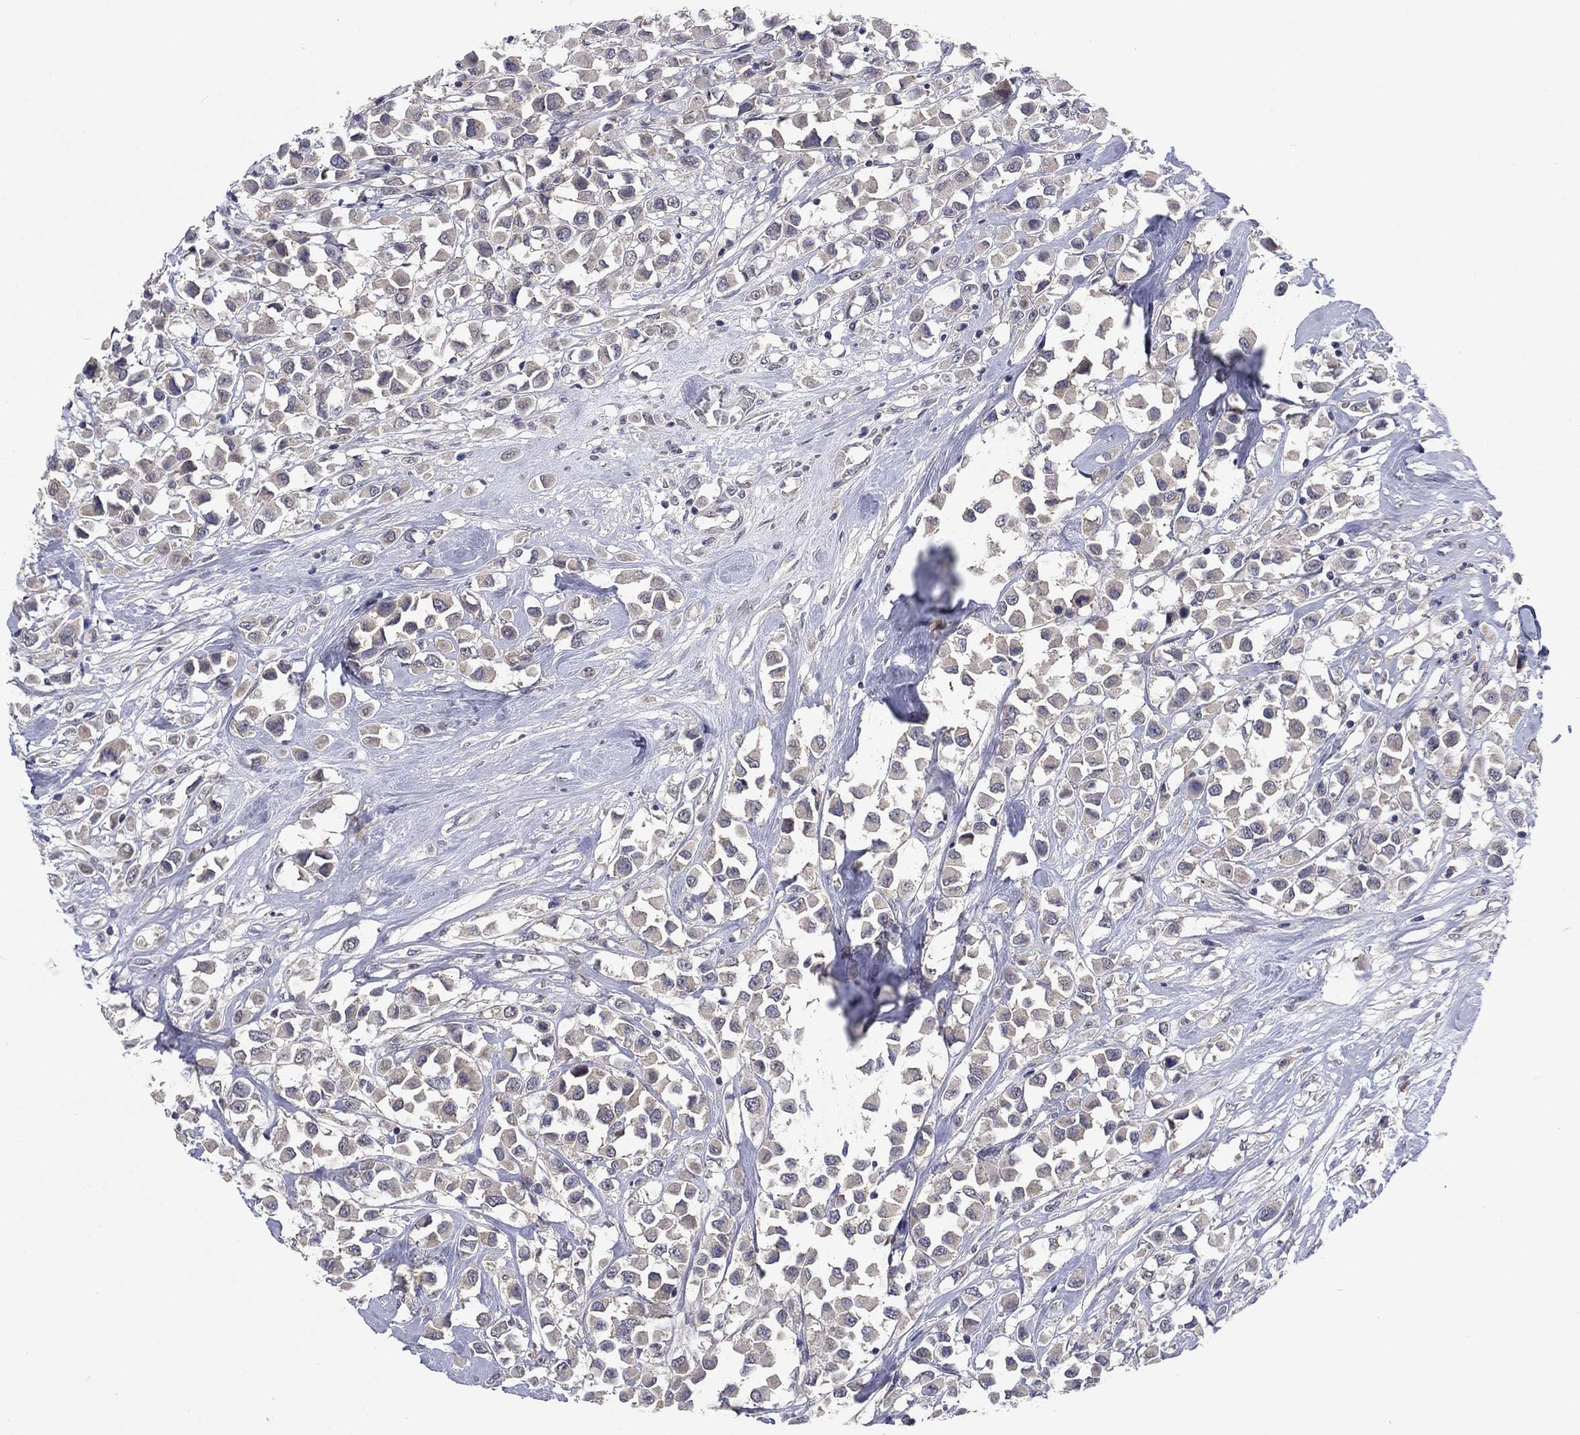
{"staining": {"intensity": "negative", "quantity": "none", "location": "none"}, "tissue": "breast cancer", "cell_type": "Tumor cells", "image_type": "cancer", "snomed": [{"axis": "morphology", "description": "Duct carcinoma"}, {"axis": "topography", "description": "Breast"}], "caption": "Photomicrograph shows no protein expression in tumor cells of breast infiltrating ductal carcinoma tissue.", "gene": "SPATA33", "patient": {"sex": "female", "age": 61}}